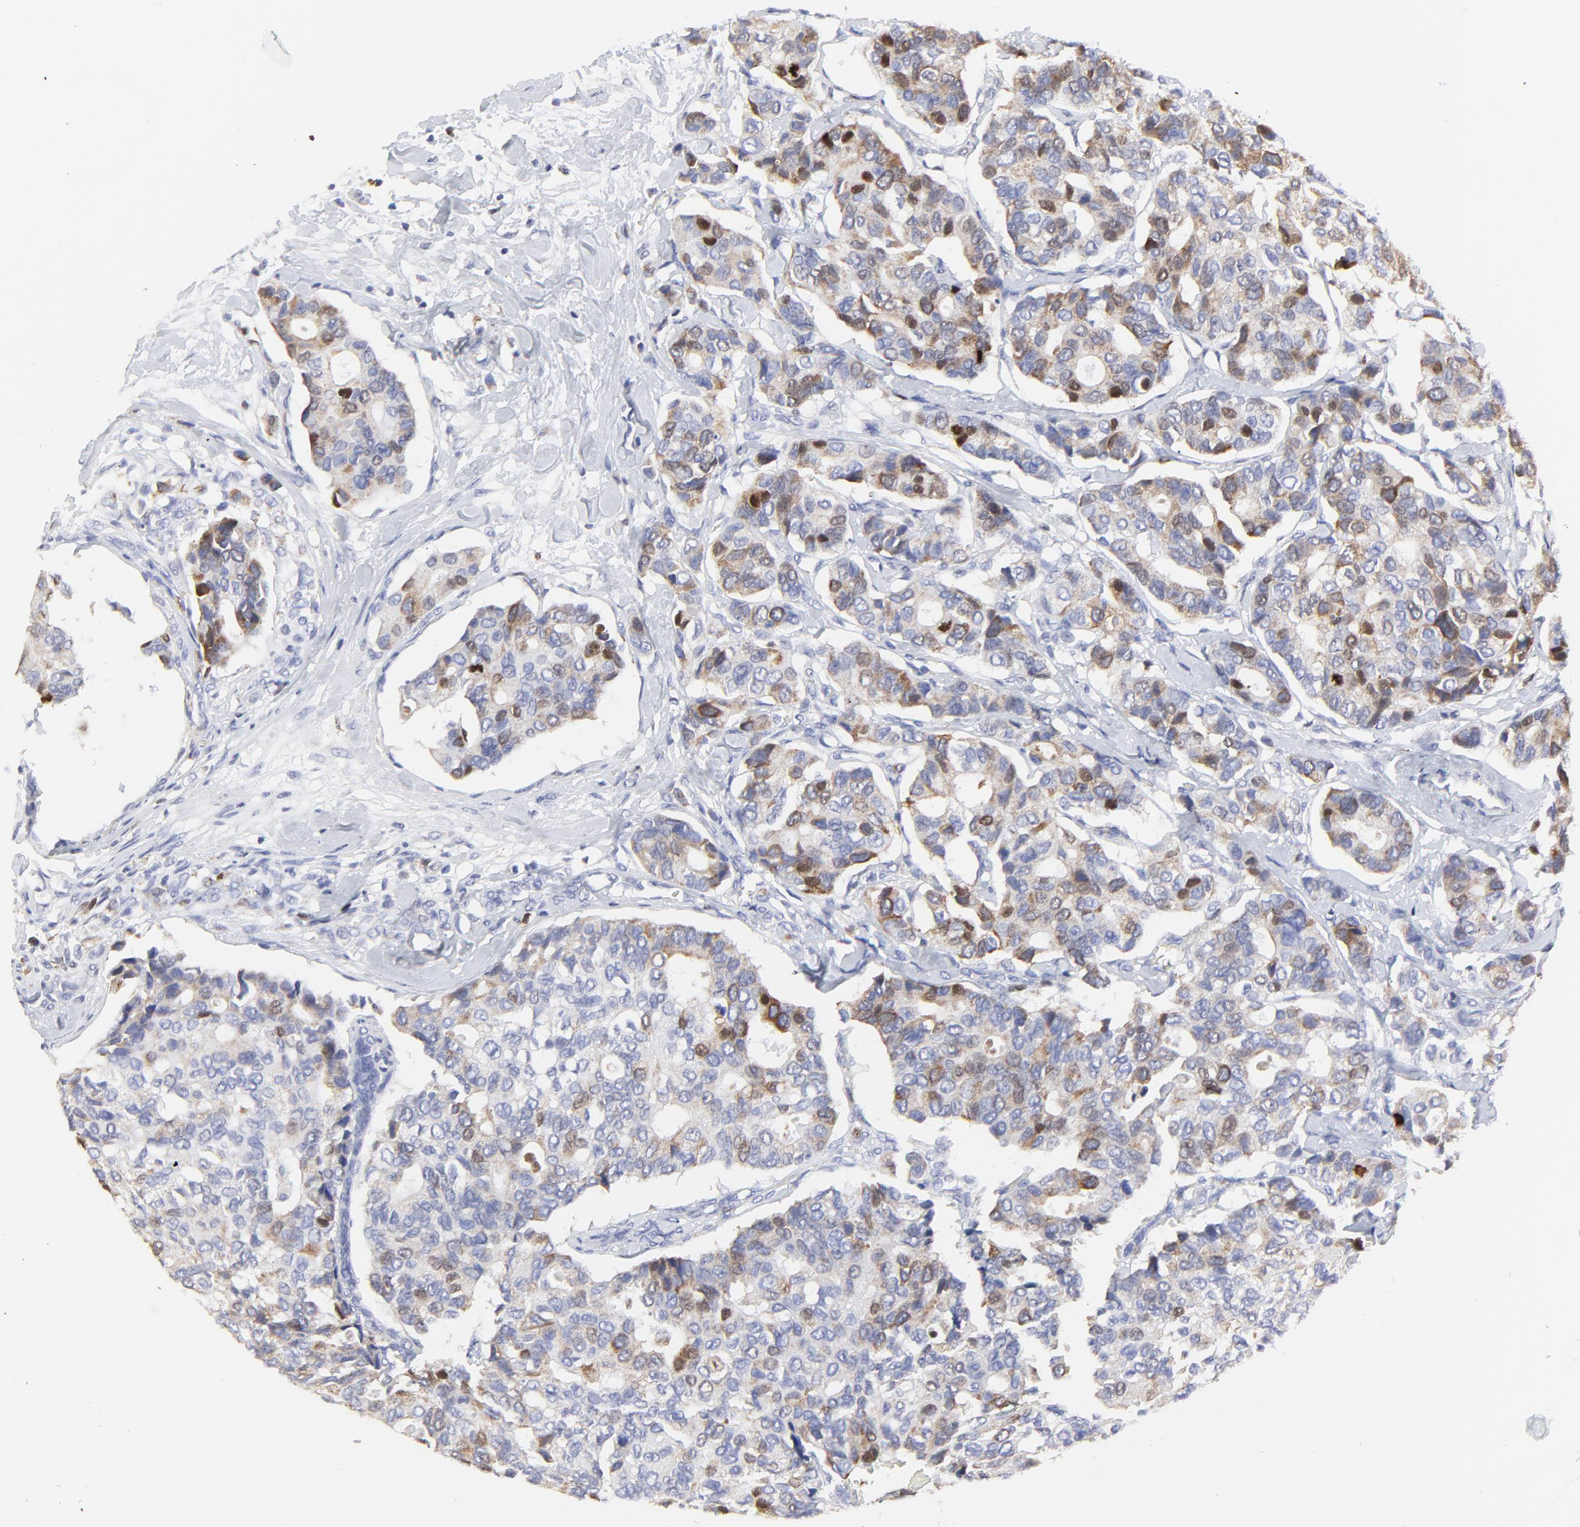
{"staining": {"intensity": "strong", "quantity": "25%-75%", "location": "cytoplasmic/membranous,nuclear"}, "tissue": "breast cancer", "cell_type": "Tumor cells", "image_type": "cancer", "snomed": [{"axis": "morphology", "description": "Duct carcinoma"}, {"axis": "topography", "description": "Breast"}], "caption": "The image shows staining of breast cancer (intraductal carcinoma), revealing strong cytoplasmic/membranous and nuclear protein expression (brown color) within tumor cells.", "gene": "NCAPH", "patient": {"sex": "female", "age": 69}}